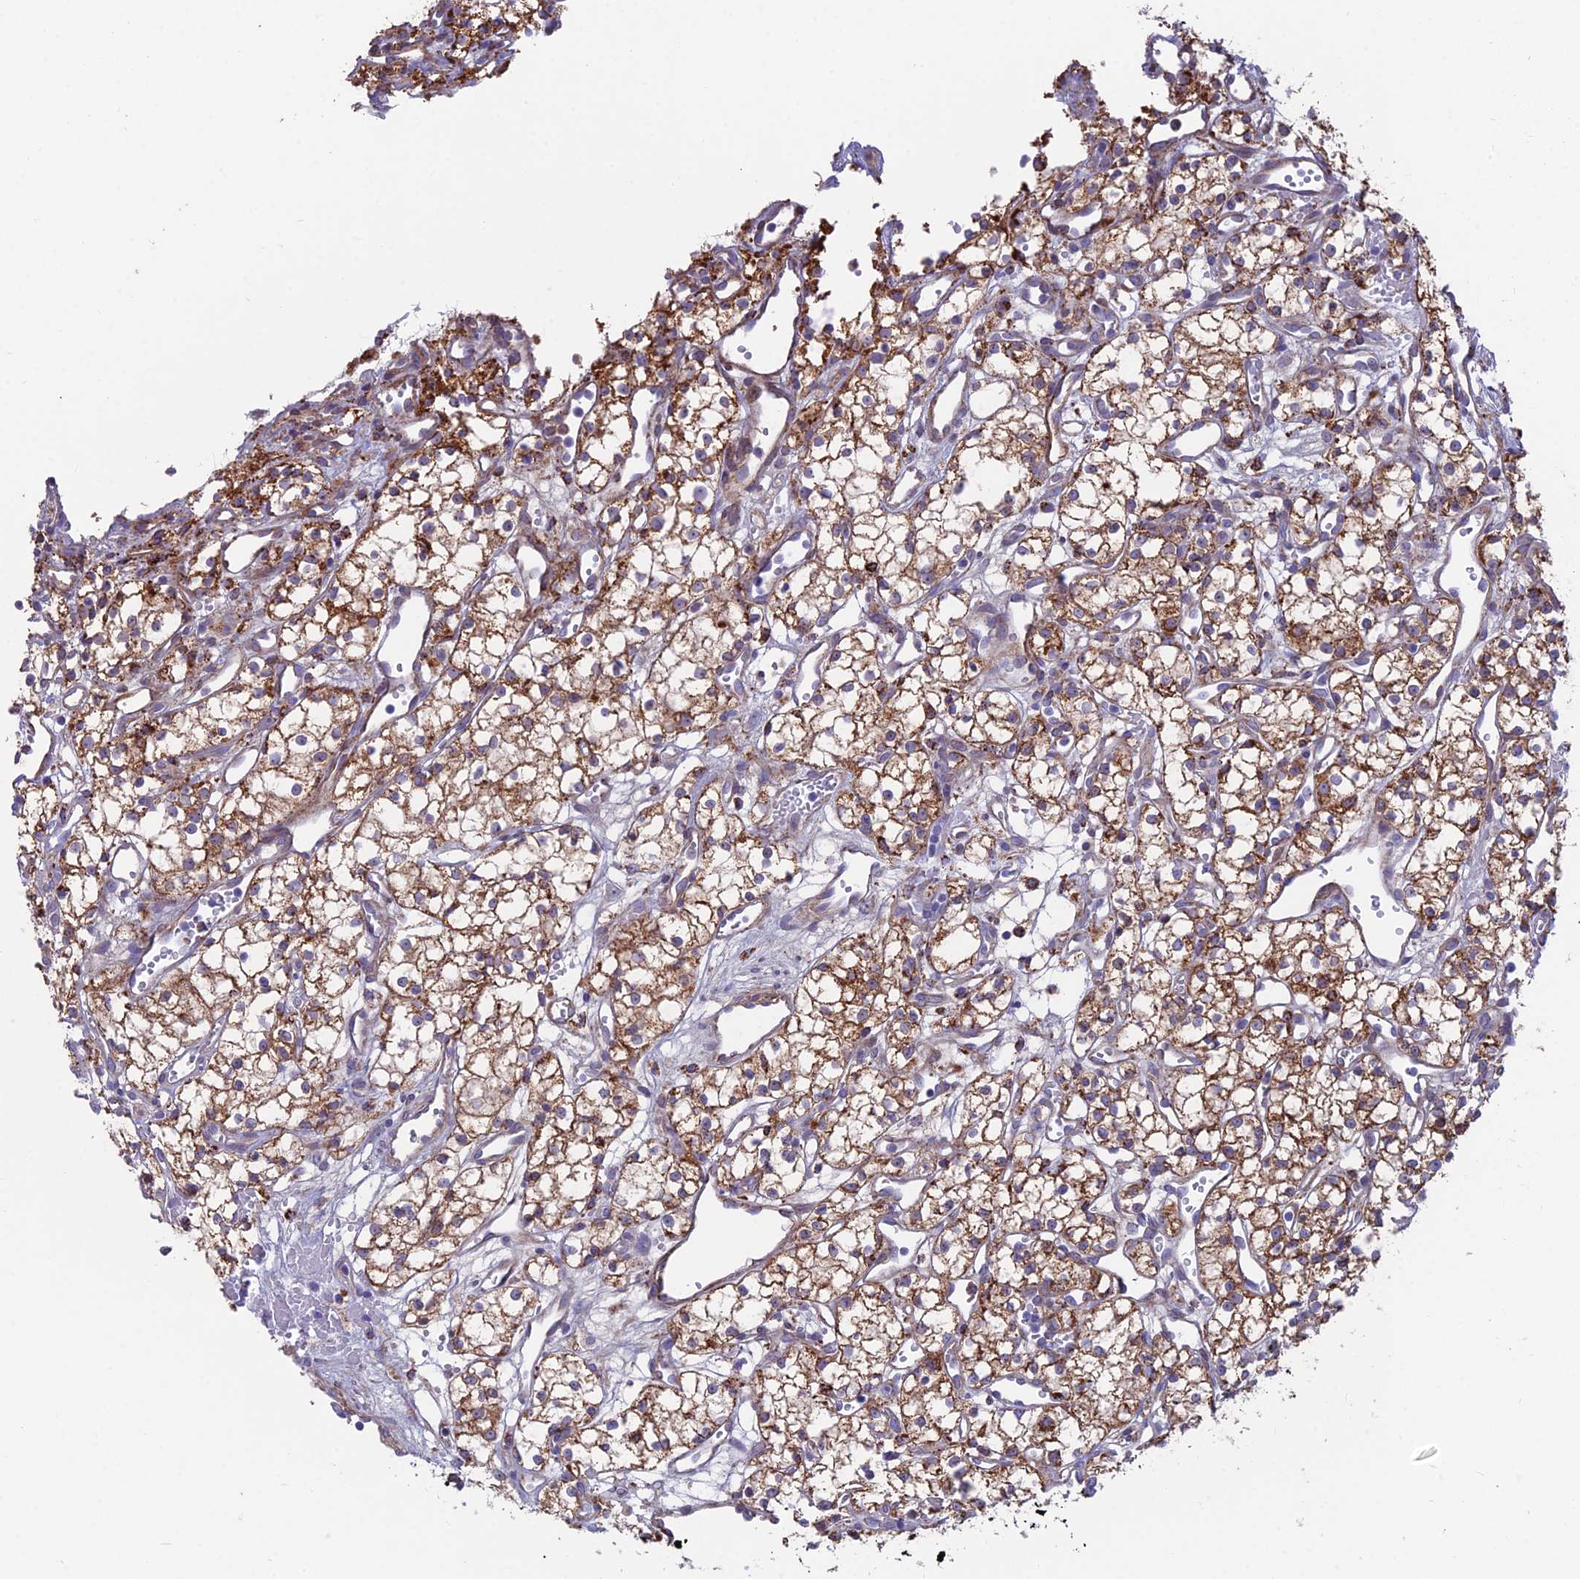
{"staining": {"intensity": "moderate", "quantity": ">75%", "location": "cytoplasmic/membranous"}, "tissue": "renal cancer", "cell_type": "Tumor cells", "image_type": "cancer", "snomed": [{"axis": "morphology", "description": "Adenocarcinoma, NOS"}, {"axis": "topography", "description": "Kidney"}], "caption": "Immunohistochemical staining of renal cancer displays moderate cytoplasmic/membranous protein expression in about >75% of tumor cells. (brown staining indicates protein expression, while blue staining denotes nuclei).", "gene": "TIGD6", "patient": {"sex": "male", "age": 59}}